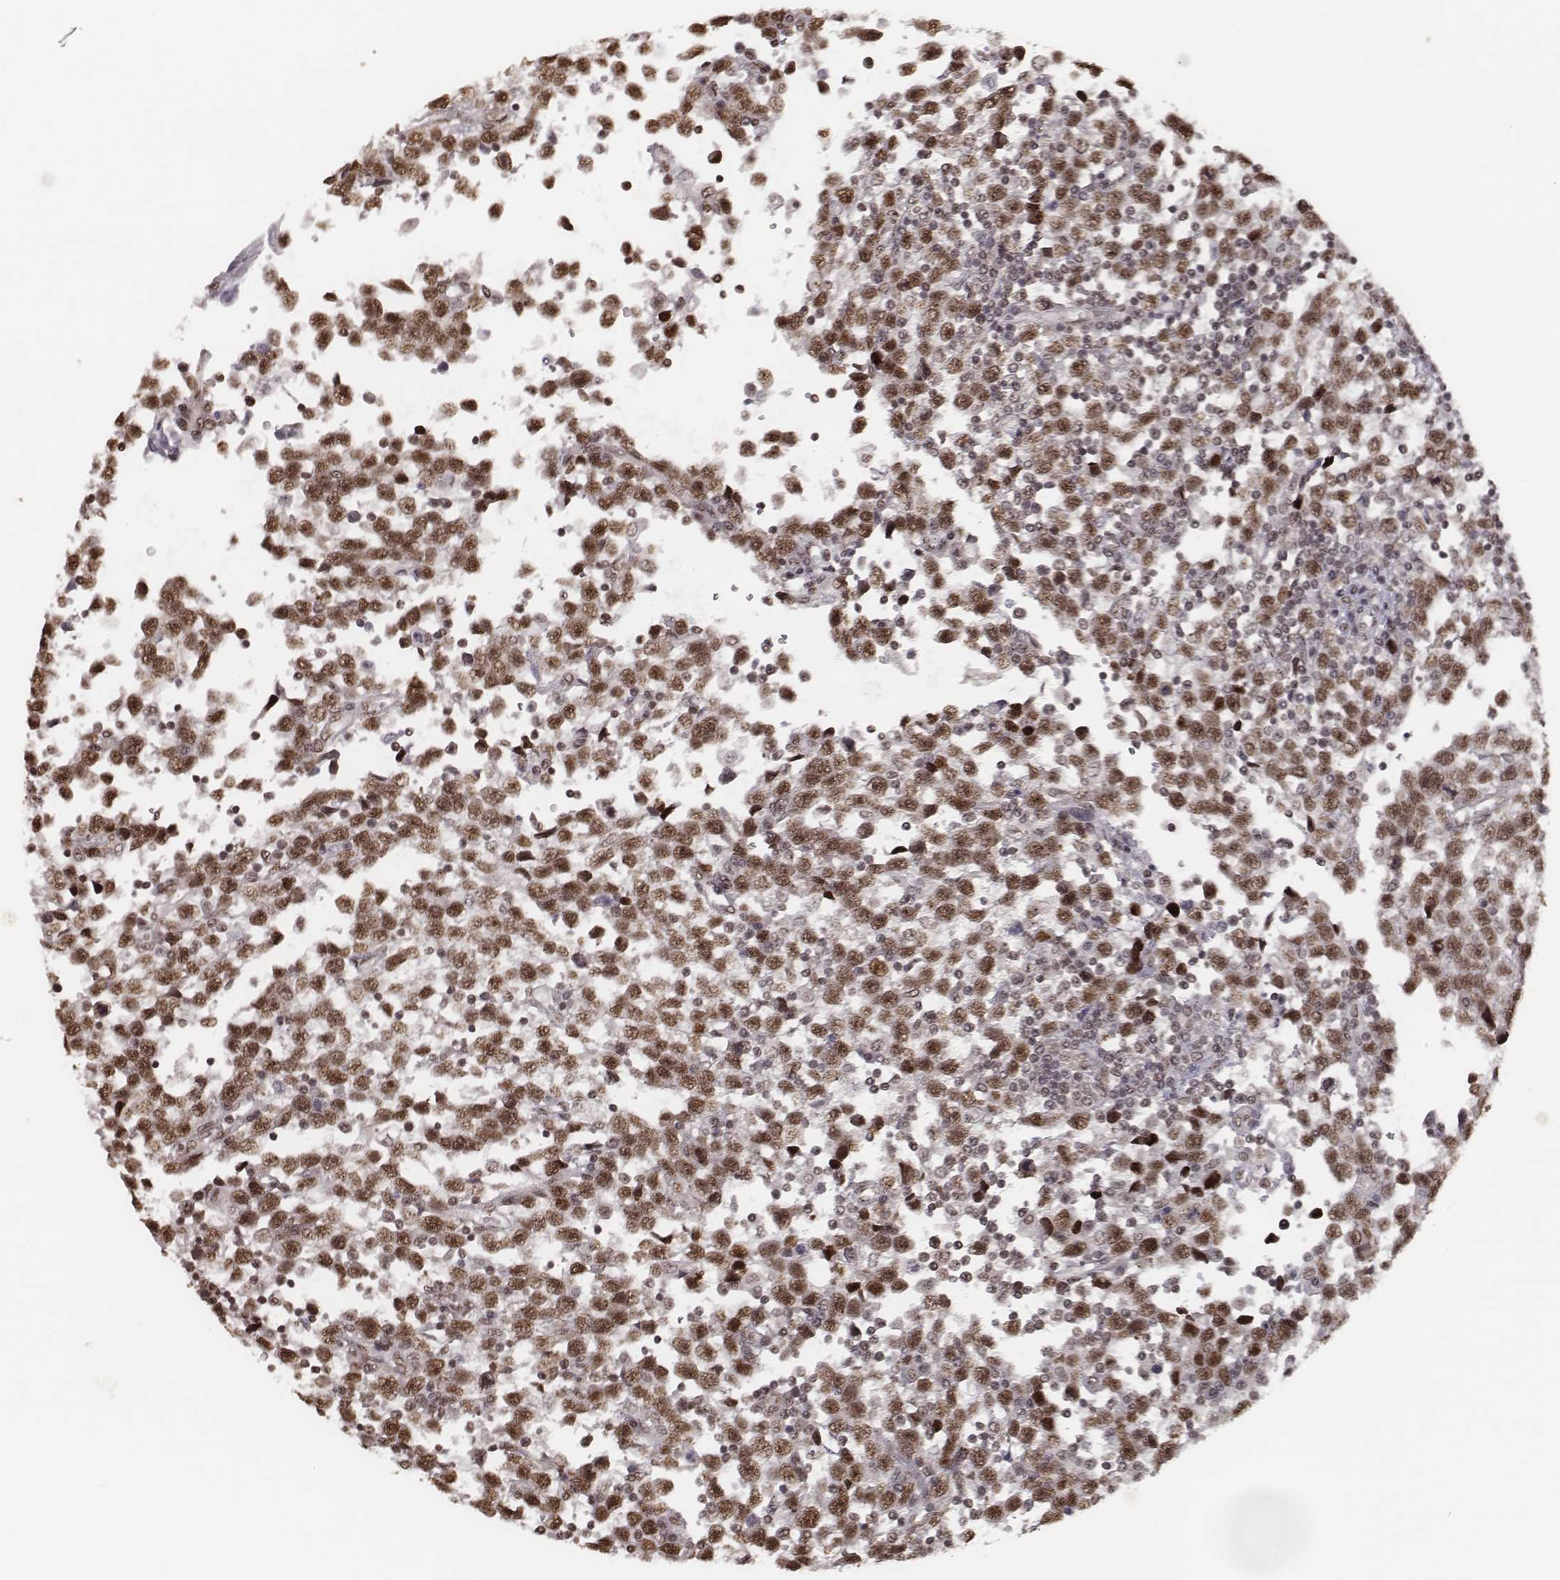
{"staining": {"intensity": "moderate", "quantity": ">75%", "location": "nuclear"}, "tissue": "testis cancer", "cell_type": "Tumor cells", "image_type": "cancer", "snomed": [{"axis": "morphology", "description": "Seminoma, NOS"}, {"axis": "topography", "description": "Testis"}], "caption": "Protein analysis of testis cancer tissue shows moderate nuclear staining in approximately >75% of tumor cells.", "gene": "HMGA2", "patient": {"sex": "male", "age": 34}}